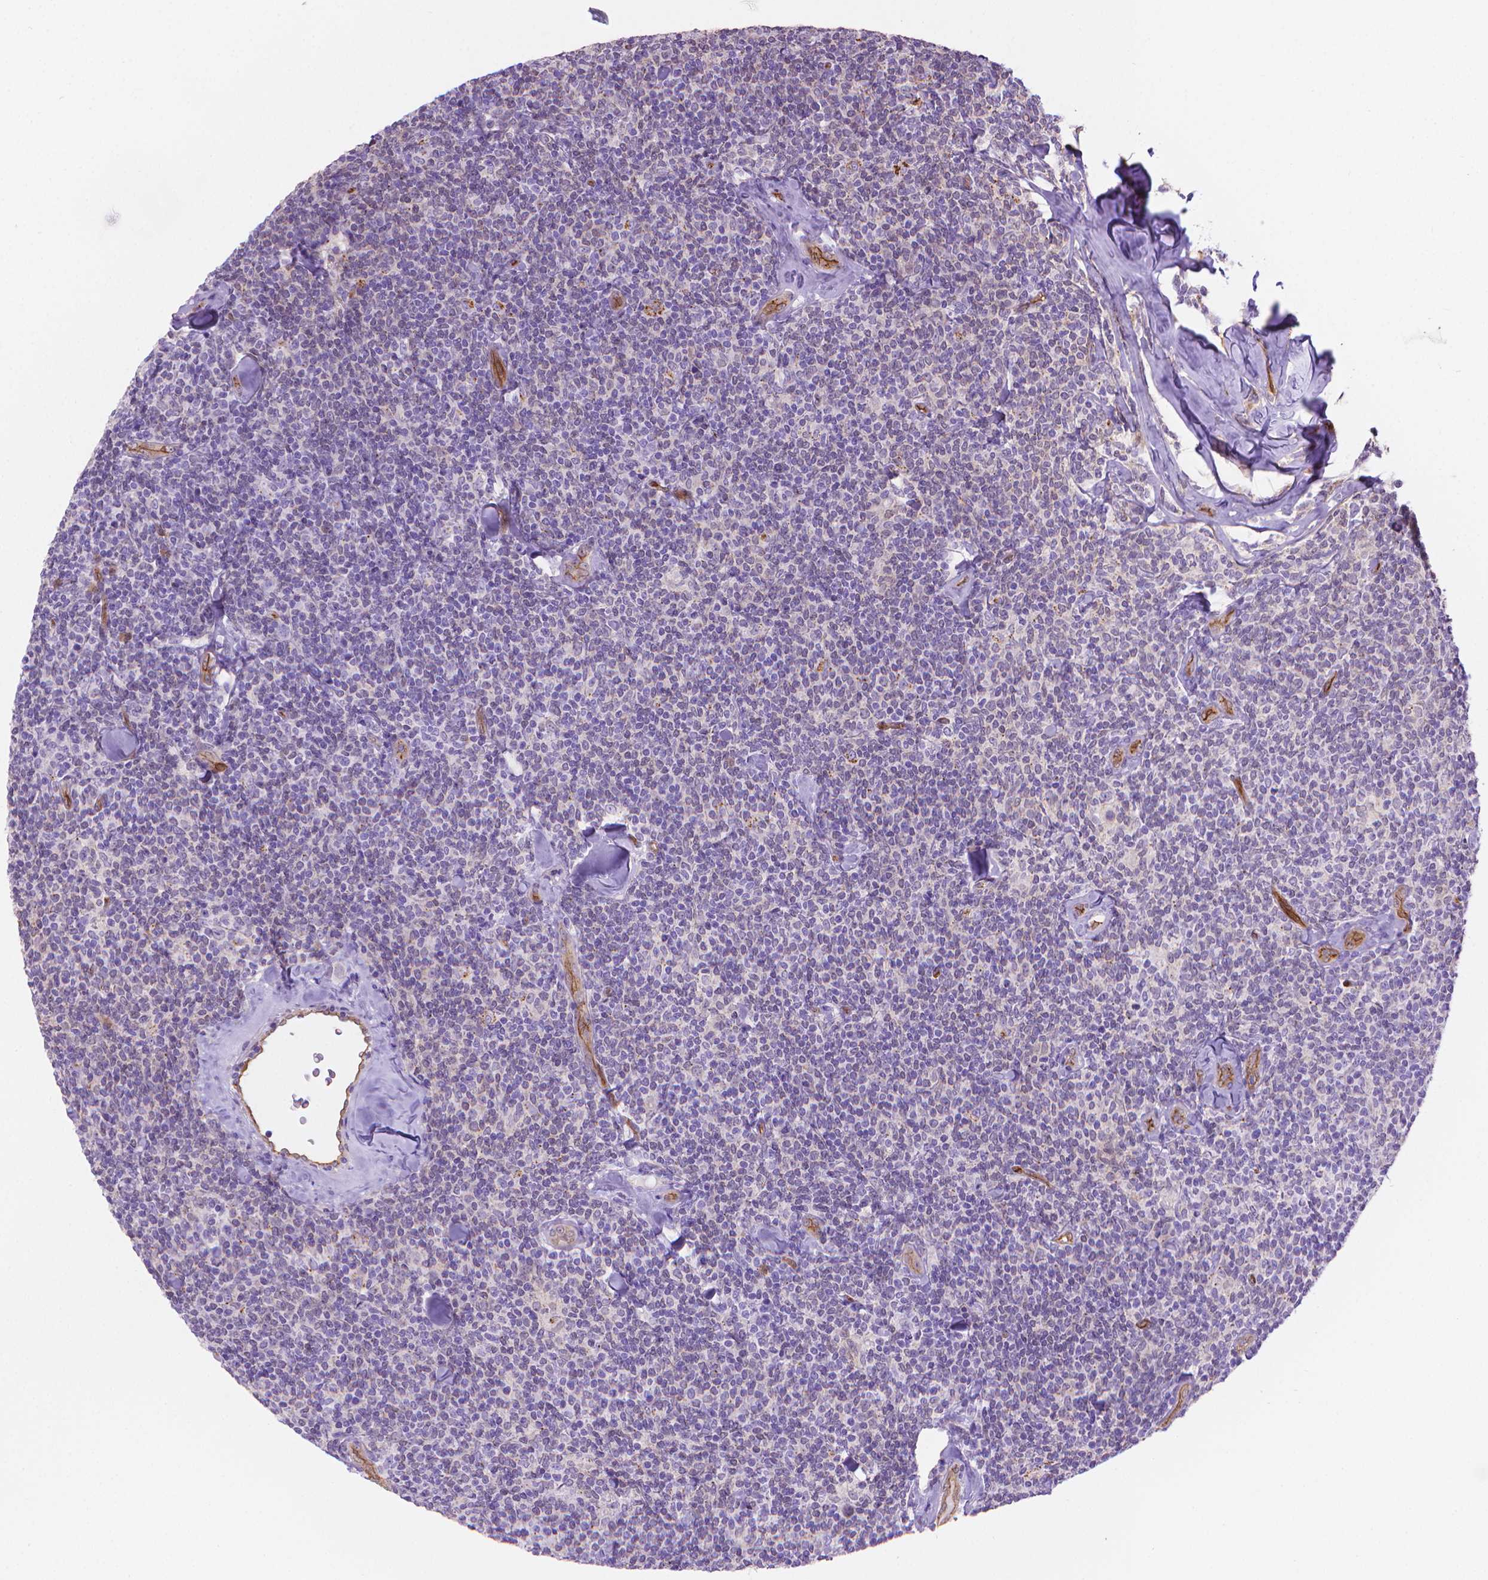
{"staining": {"intensity": "negative", "quantity": "none", "location": "none"}, "tissue": "lymphoma", "cell_type": "Tumor cells", "image_type": "cancer", "snomed": [{"axis": "morphology", "description": "Malignant lymphoma, non-Hodgkin's type, Low grade"}, {"axis": "topography", "description": "Lymph node"}], "caption": "Photomicrograph shows no significant protein staining in tumor cells of low-grade malignant lymphoma, non-Hodgkin's type.", "gene": "CLIC4", "patient": {"sex": "female", "age": 56}}